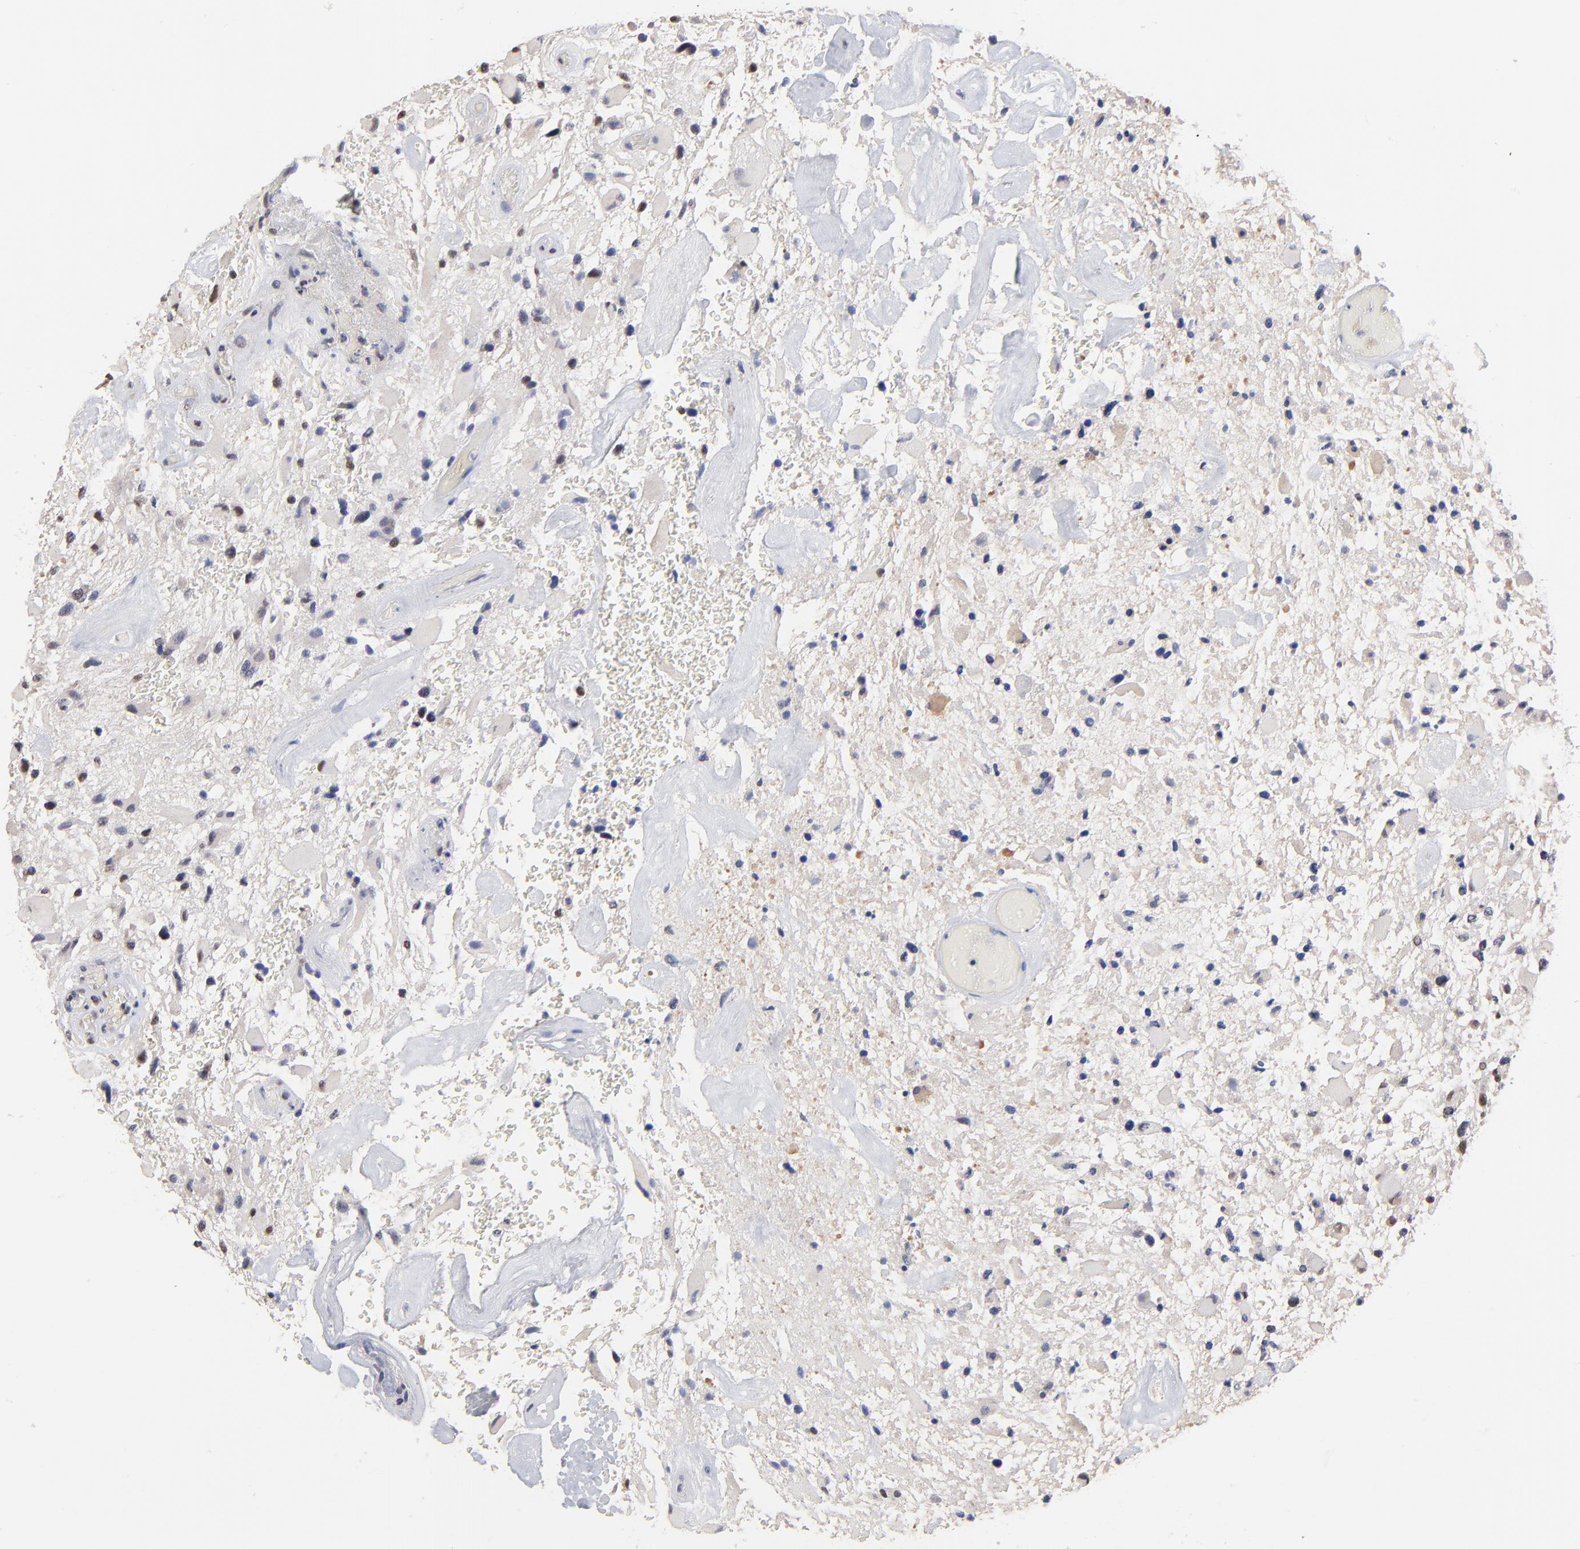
{"staining": {"intensity": "moderate", "quantity": "25%-75%", "location": "nuclear"}, "tissue": "glioma", "cell_type": "Tumor cells", "image_type": "cancer", "snomed": [{"axis": "morphology", "description": "Glioma, malignant, High grade"}, {"axis": "topography", "description": "Brain"}], "caption": "IHC image of neoplastic tissue: high-grade glioma (malignant) stained using immunohistochemistry shows medium levels of moderate protein expression localized specifically in the nuclear of tumor cells, appearing as a nuclear brown color.", "gene": "DSN1", "patient": {"sex": "female", "age": 60}}